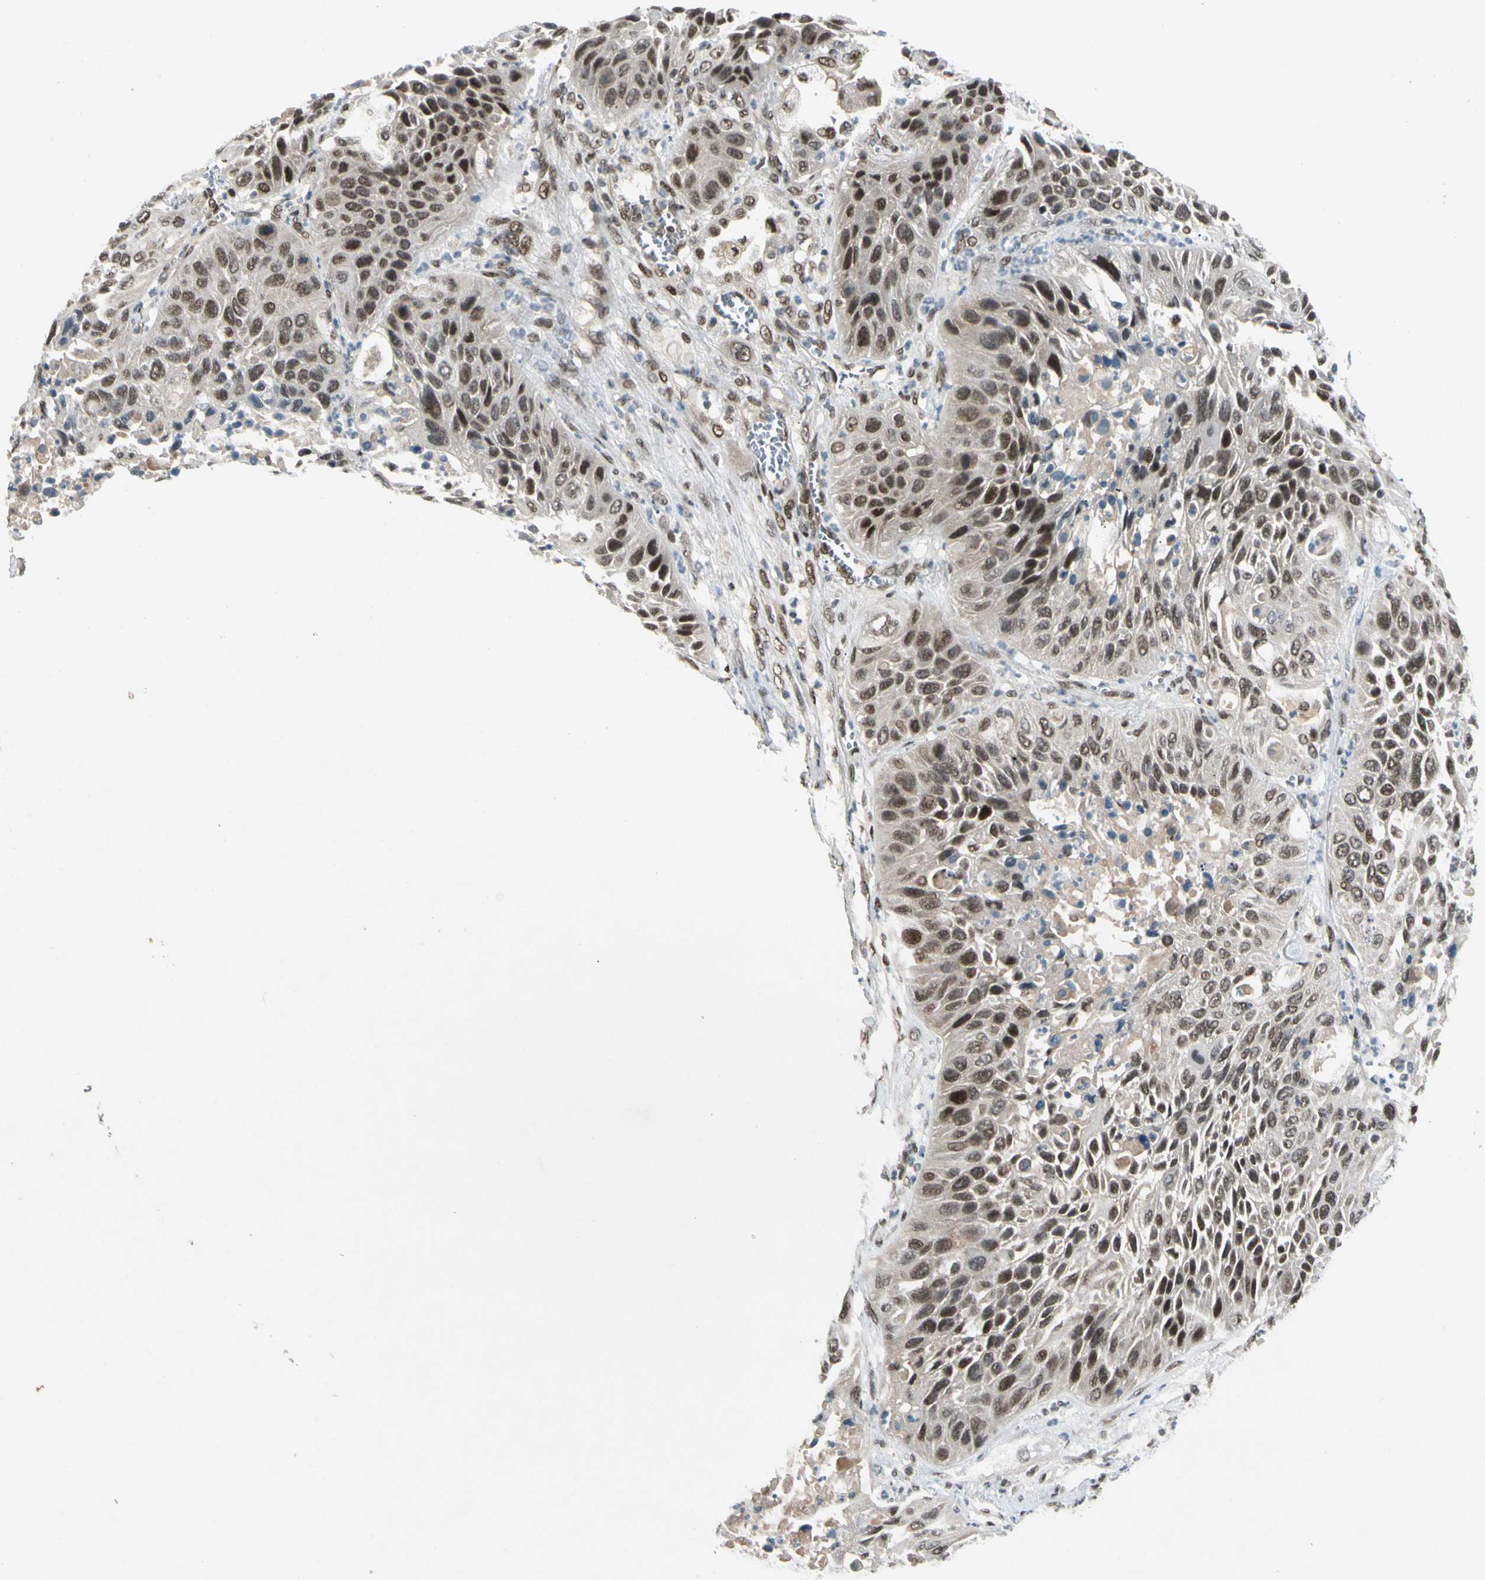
{"staining": {"intensity": "strong", "quantity": ">75%", "location": "nuclear"}, "tissue": "lung cancer", "cell_type": "Tumor cells", "image_type": "cancer", "snomed": [{"axis": "morphology", "description": "Squamous cell carcinoma, NOS"}, {"axis": "topography", "description": "Lung"}], "caption": "There is high levels of strong nuclear staining in tumor cells of squamous cell carcinoma (lung), as demonstrated by immunohistochemical staining (brown color).", "gene": "GTF3A", "patient": {"sex": "female", "age": 76}}